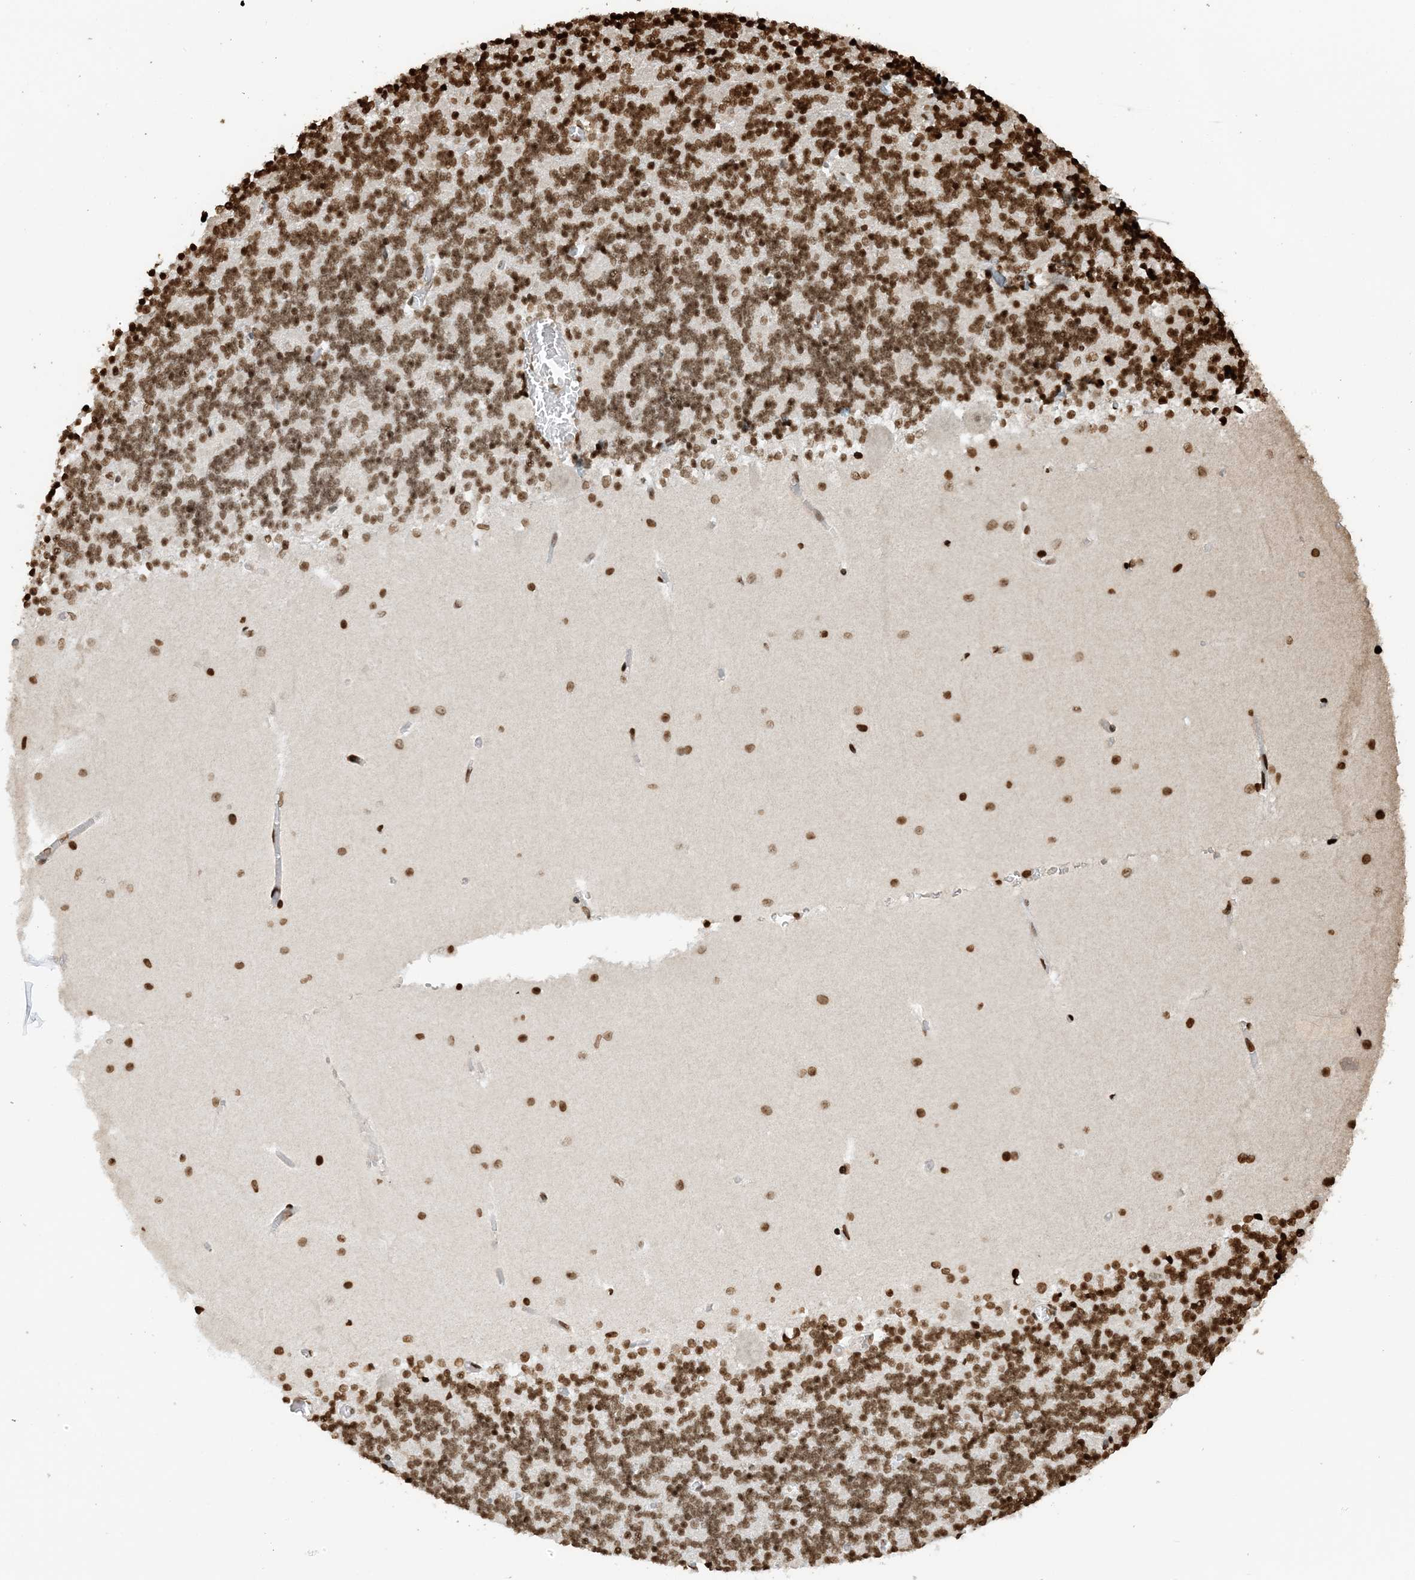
{"staining": {"intensity": "moderate", "quantity": ">75%", "location": "nuclear"}, "tissue": "cerebellum", "cell_type": "Cells in granular layer", "image_type": "normal", "snomed": [{"axis": "morphology", "description": "Normal tissue, NOS"}, {"axis": "topography", "description": "Cerebellum"}], "caption": "Cerebellum stained for a protein exhibits moderate nuclear positivity in cells in granular layer. (DAB (3,3'-diaminobenzidine) IHC, brown staining for protein, blue staining for nuclei).", "gene": "H3", "patient": {"sex": "male", "age": 37}}